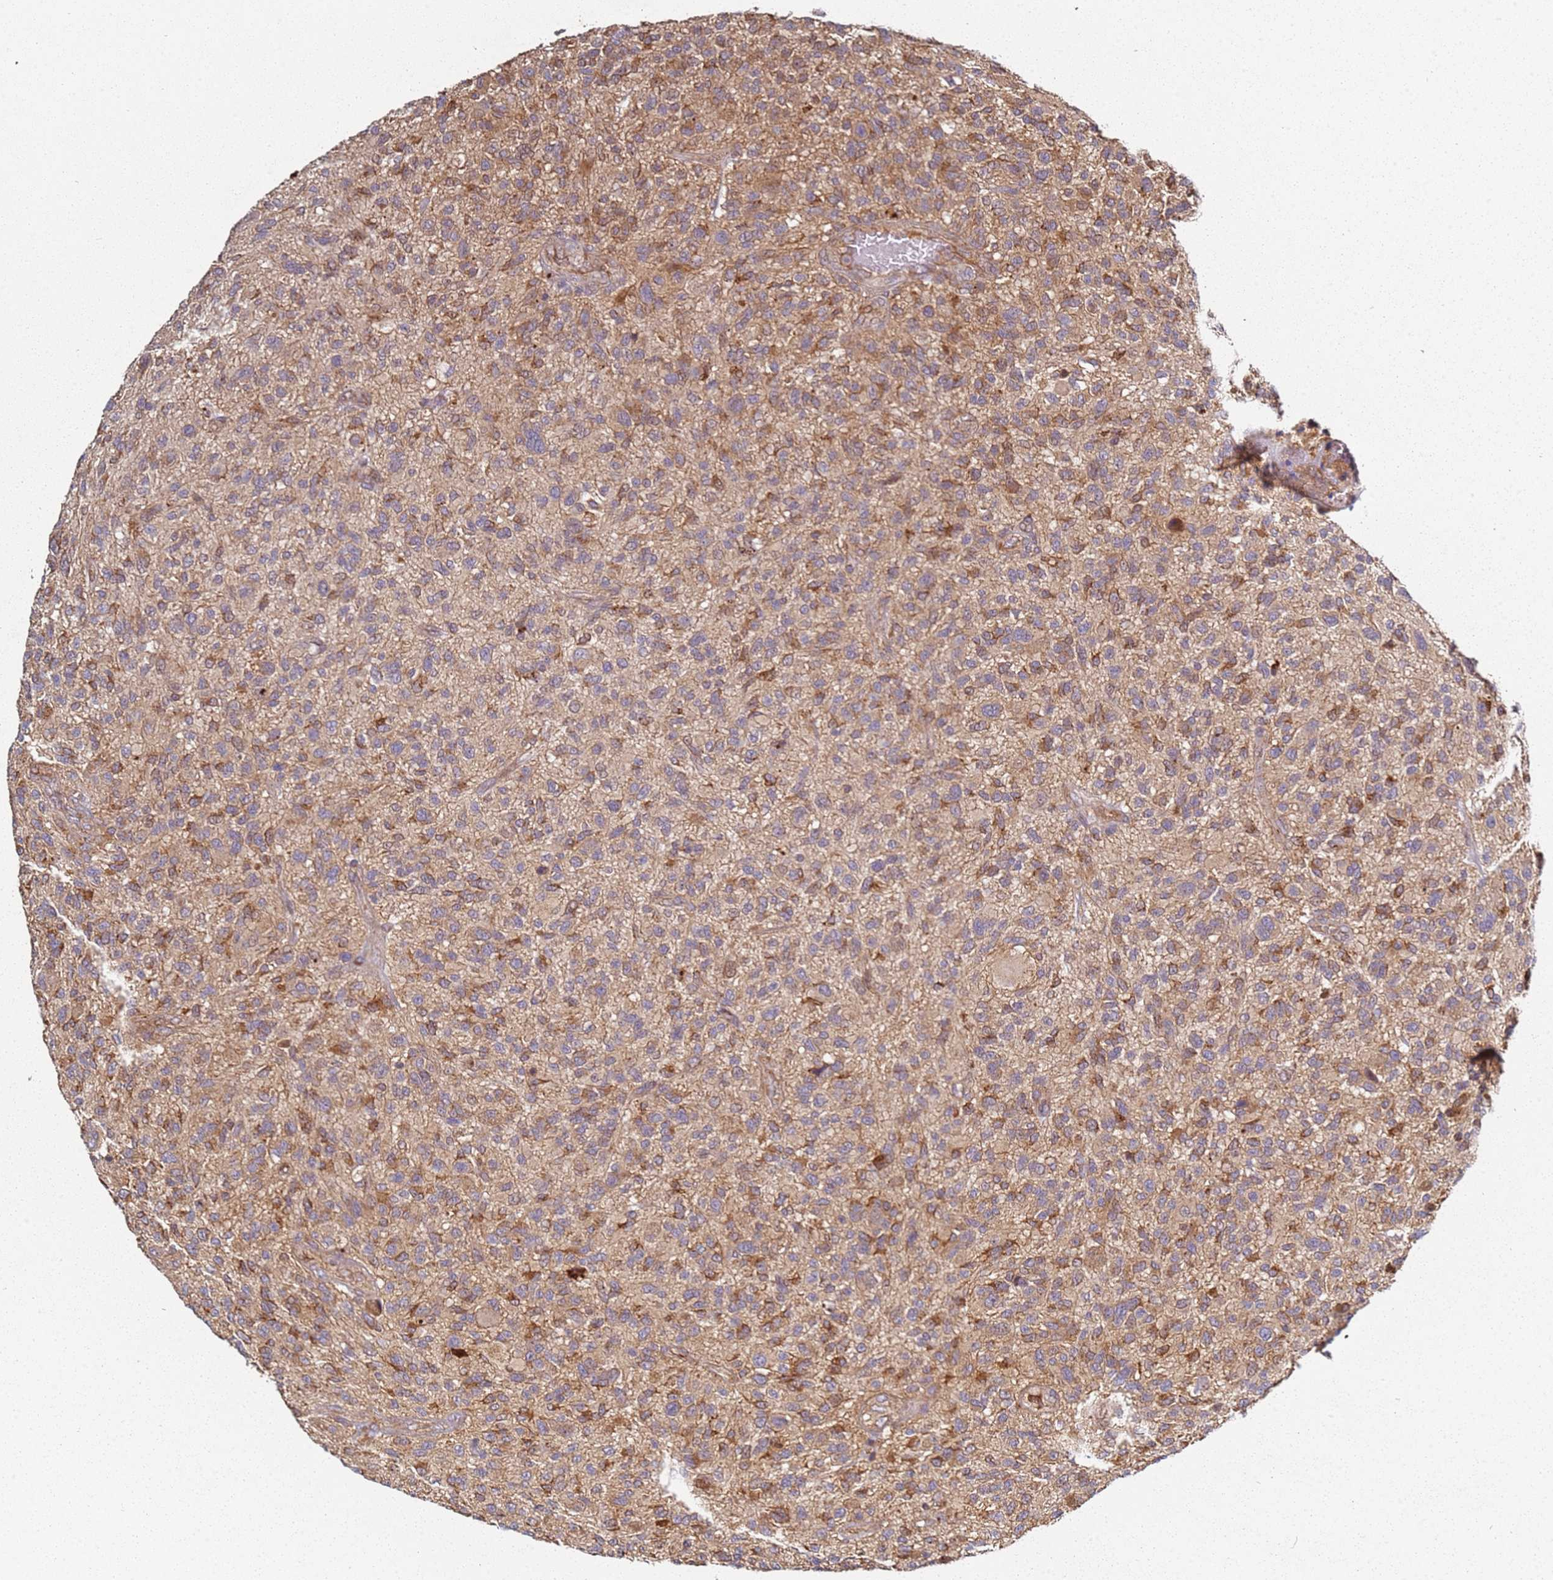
{"staining": {"intensity": "moderate", "quantity": ">75%", "location": "cytoplasmic/membranous"}, "tissue": "glioma", "cell_type": "Tumor cells", "image_type": "cancer", "snomed": [{"axis": "morphology", "description": "Glioma, malignant, High grade"}, {"axis": "topography", "description": "Brain"}], "caption": "An IHC photomicrograph of tumor tissue is shown. Protein staining in brown highlights moderate cytoplasmic/membranous positivity in malignant glioma (high-grade) within tumor cells.", "gene": "SCGB2B2", "patient": {"sex": "male", "age": 47}}